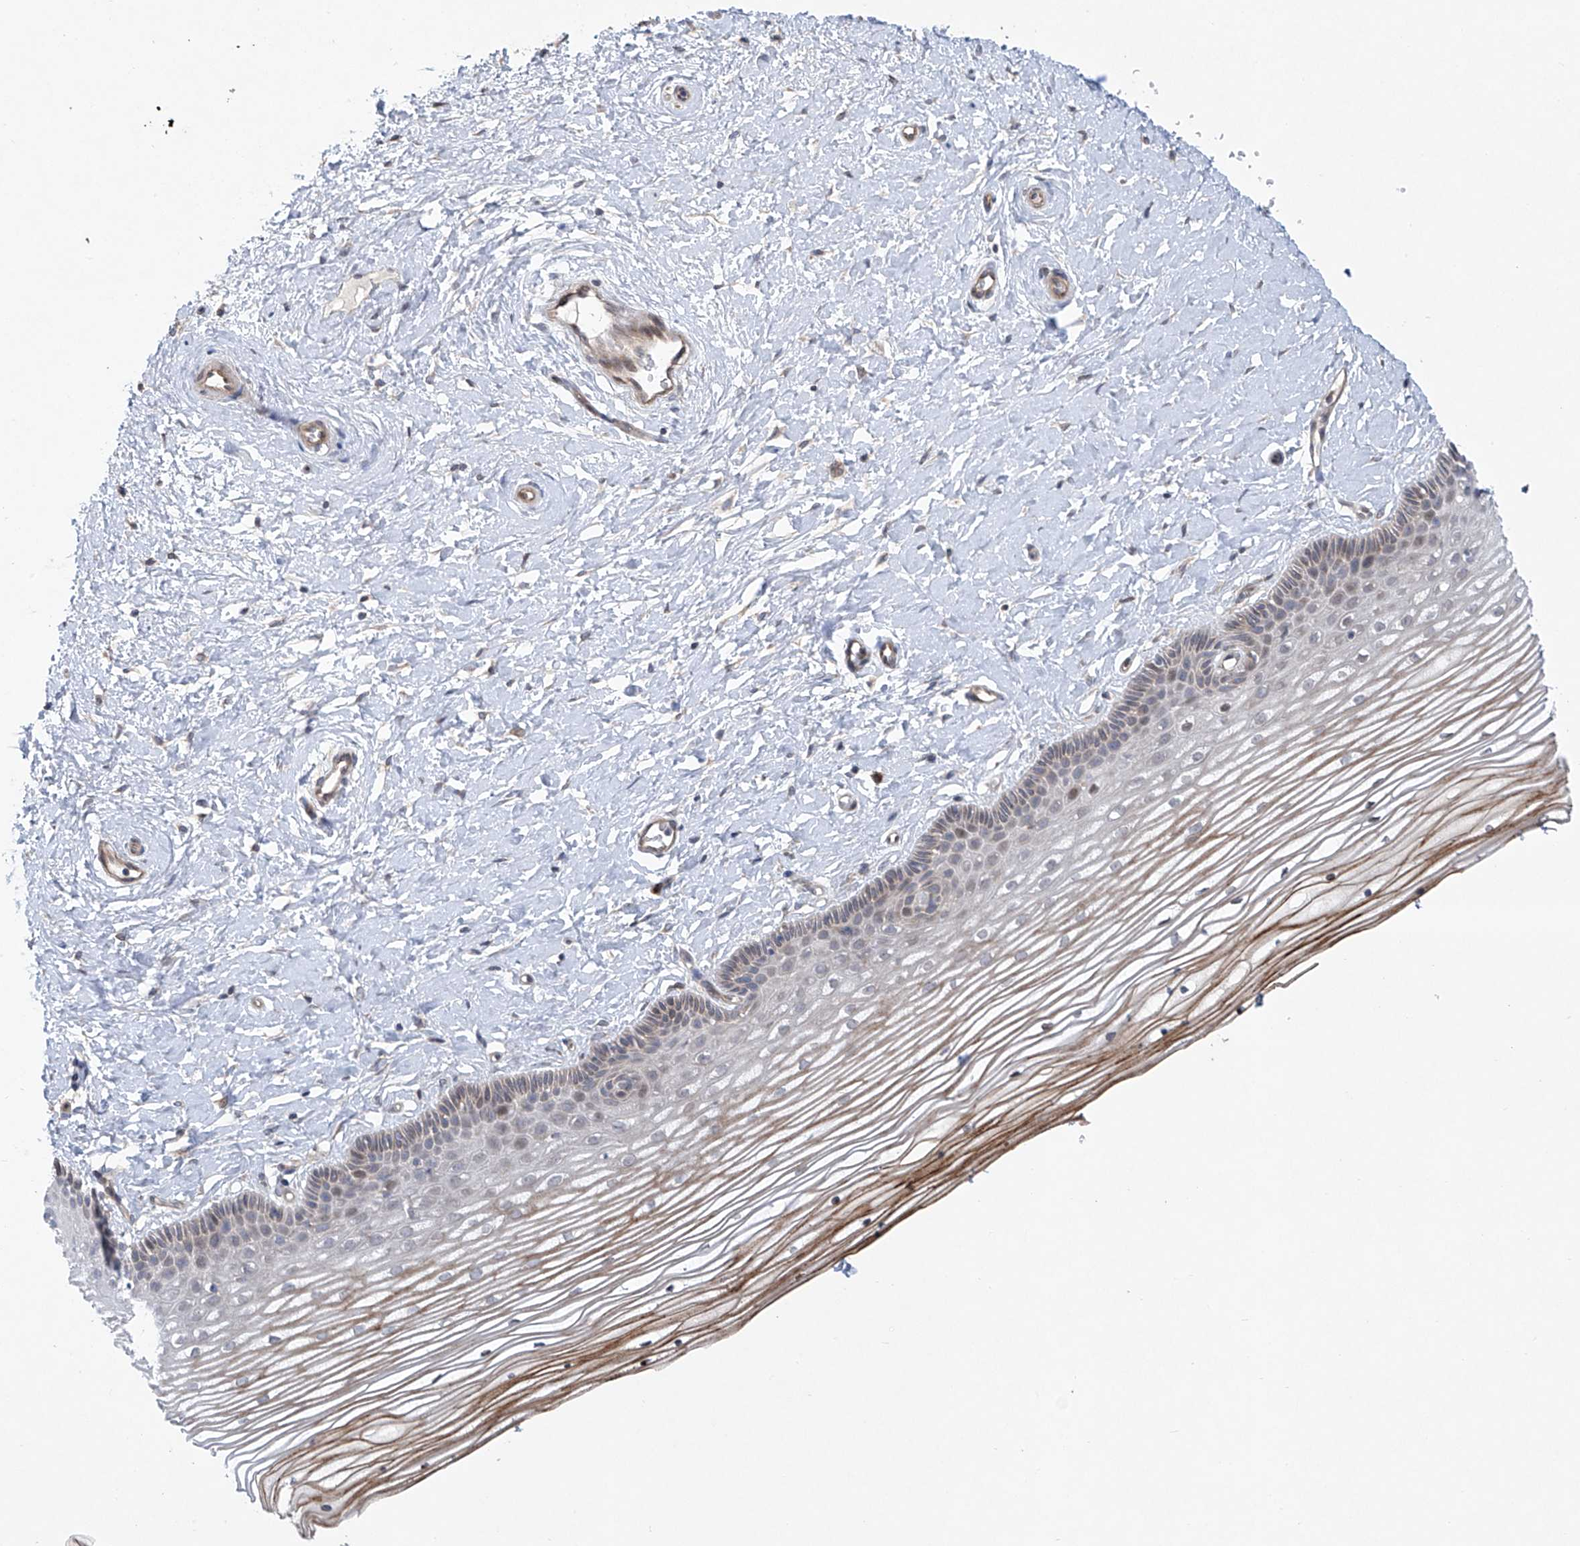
{"staining": {"intensity": "moderate", "quantity": "<25%", "location": "cytoplasmic/membranous,nuclear"}, "tissue": "vagina", "cell_type": "Squamous epithelial cells", "image_type": "normal", "snomed": [{"axis": "morphology", "description": "Normal tissue, NOS"}, {"axis": "topography", "description": "Vagina"}, {"axis": "topography", "description": "Cervix"}], "caption": "IHC histopathology image of normal vagina stained for a protein (brown), which displays low levels of moderate cytoplasmic/membranous,nuclear positivity in approximately <25% of squamous epithelial cells.", "gene": "KLC4", "patient": {"sex": "female", "age": 40}}